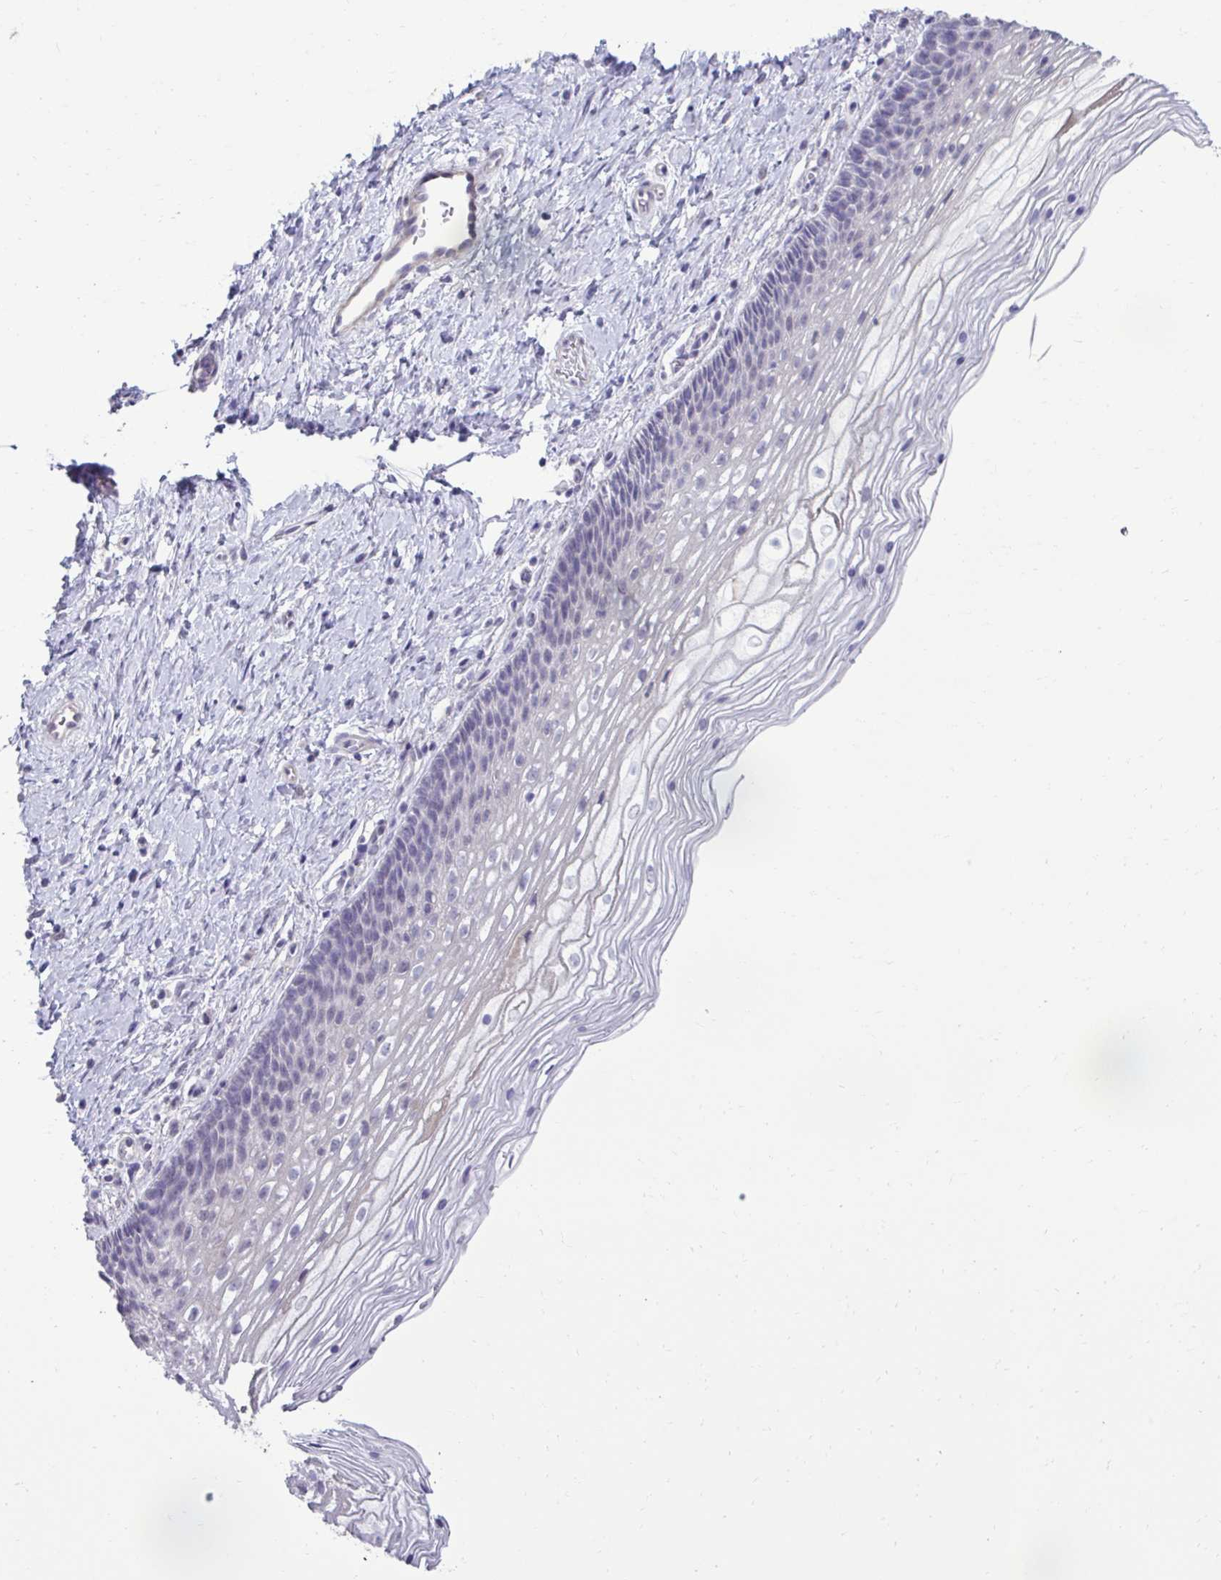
{"staining": {"intensity": "negative", "quantity": "none", "location": "none"}, "tissue": "cervix", "cell_type": "Glandular cells", "image_type": "normal", "snomed": [{"axis": "morphology", "description": "Normal tissue, NOS"}, {"axis": "topography", "description": "Cervix"}], "caption": "DAB (3,3'-diaminobenzidine) immunohistochemical staining of benign human cervix demonstrates no significant expression in glandular cells. The staining is performed using DAB (3,3'-diaminobenzidine) brown chromogen with nuclei counter-stained in using hematoxylin.", "gene": "SLC30A3", "patient": {"sex": "female", "age": 34}}